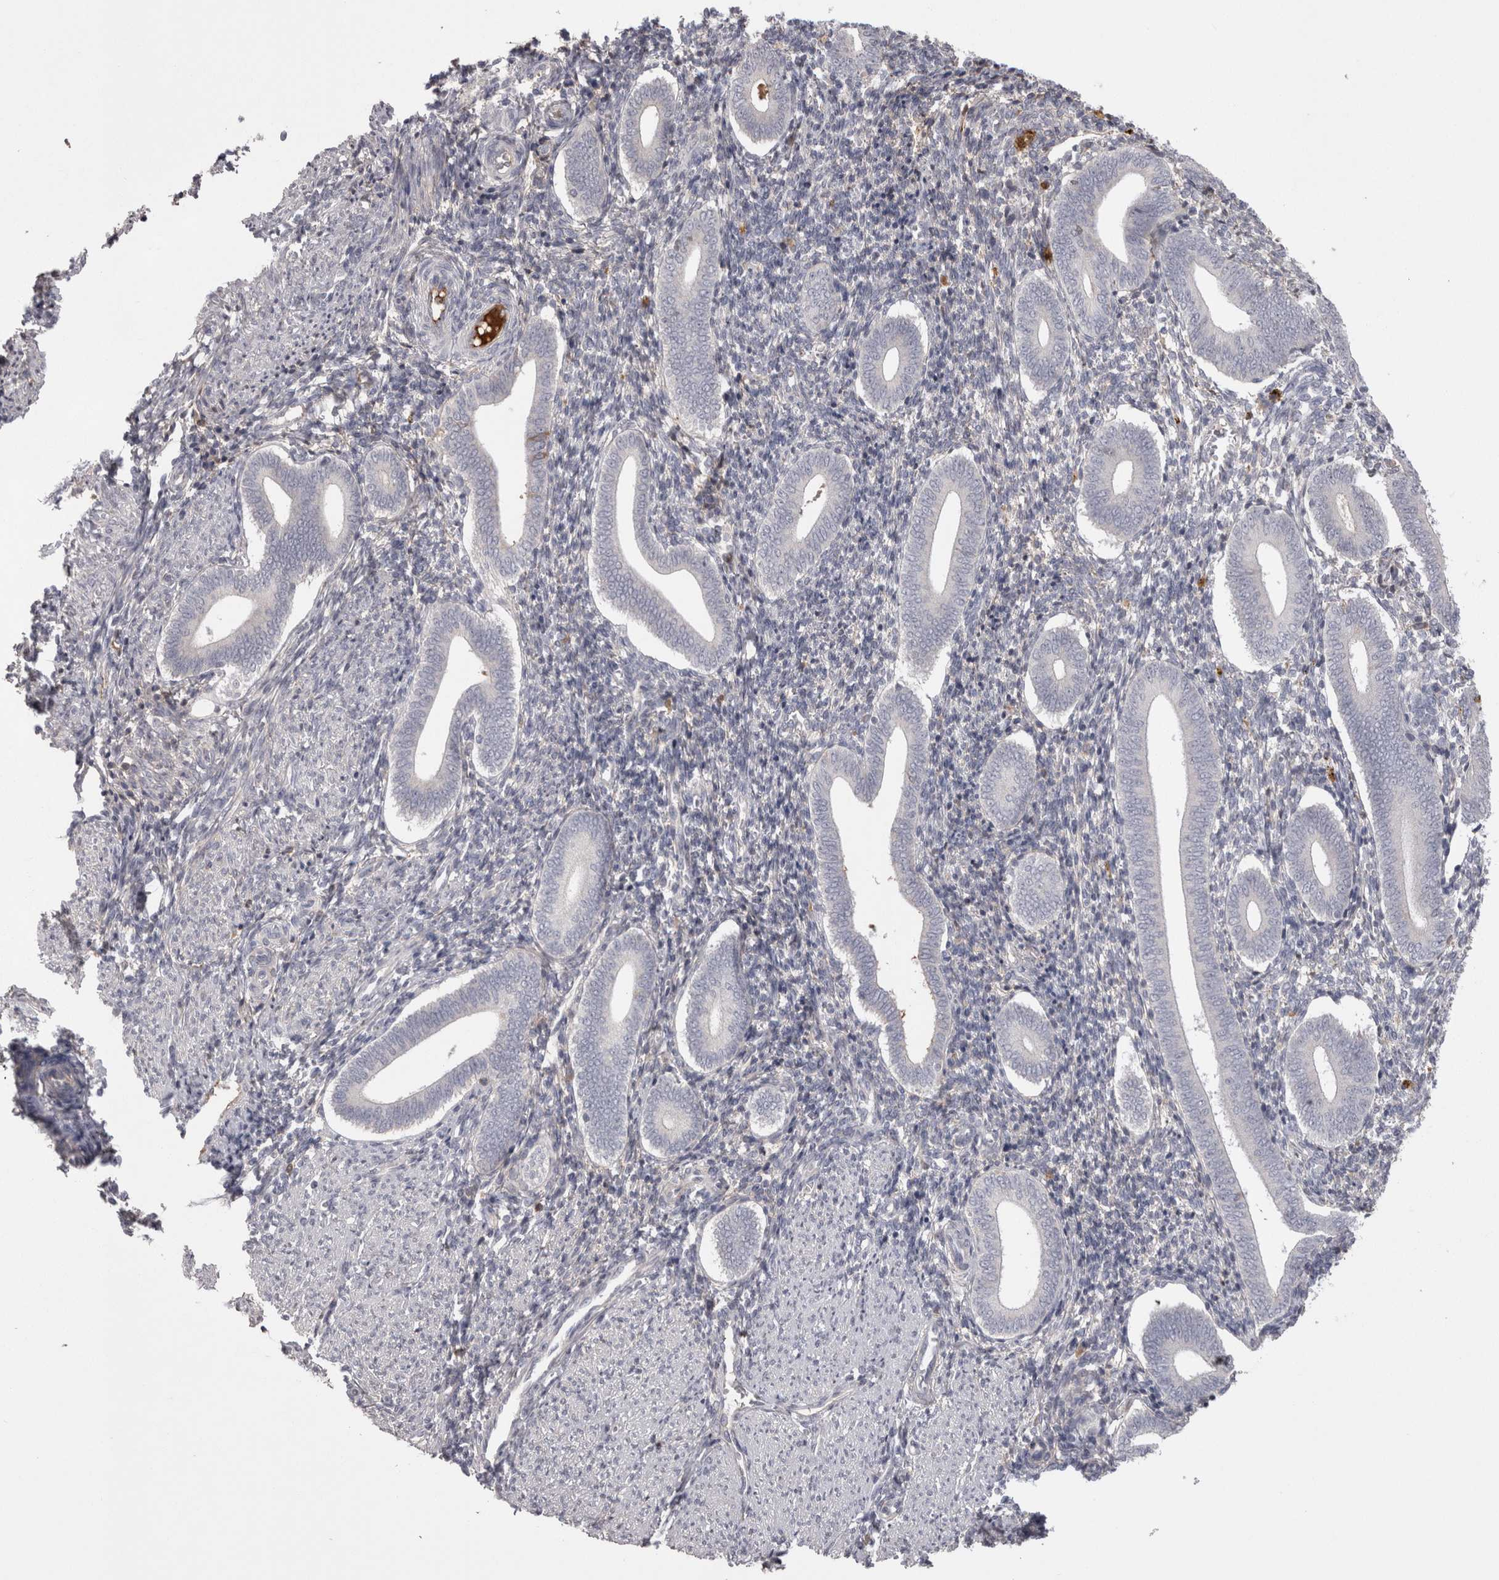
{"staining": {"intensity": "negative", "quantity": "none", "location": "none"}, "tissue": "endometrium", "cell_type": "Cells in endometrial stroma", "image_type": "normal", "snomed": [{"axis": "morphology", "description": "Normal tissue, NOS"}, {"axis": "topography", "description": "Uterus"}, {"axis": "topography", "description": "Endometrium"}], "caption": "Immunohistochemical staining of benign human endometrium demonstrates no significant positivity in cells in endometrial stroma. (DAB IHC visualized using brightfield microscopy, high magnification).", "gene": "SAA4", "patient": {"sex": "female", "age": 33}}